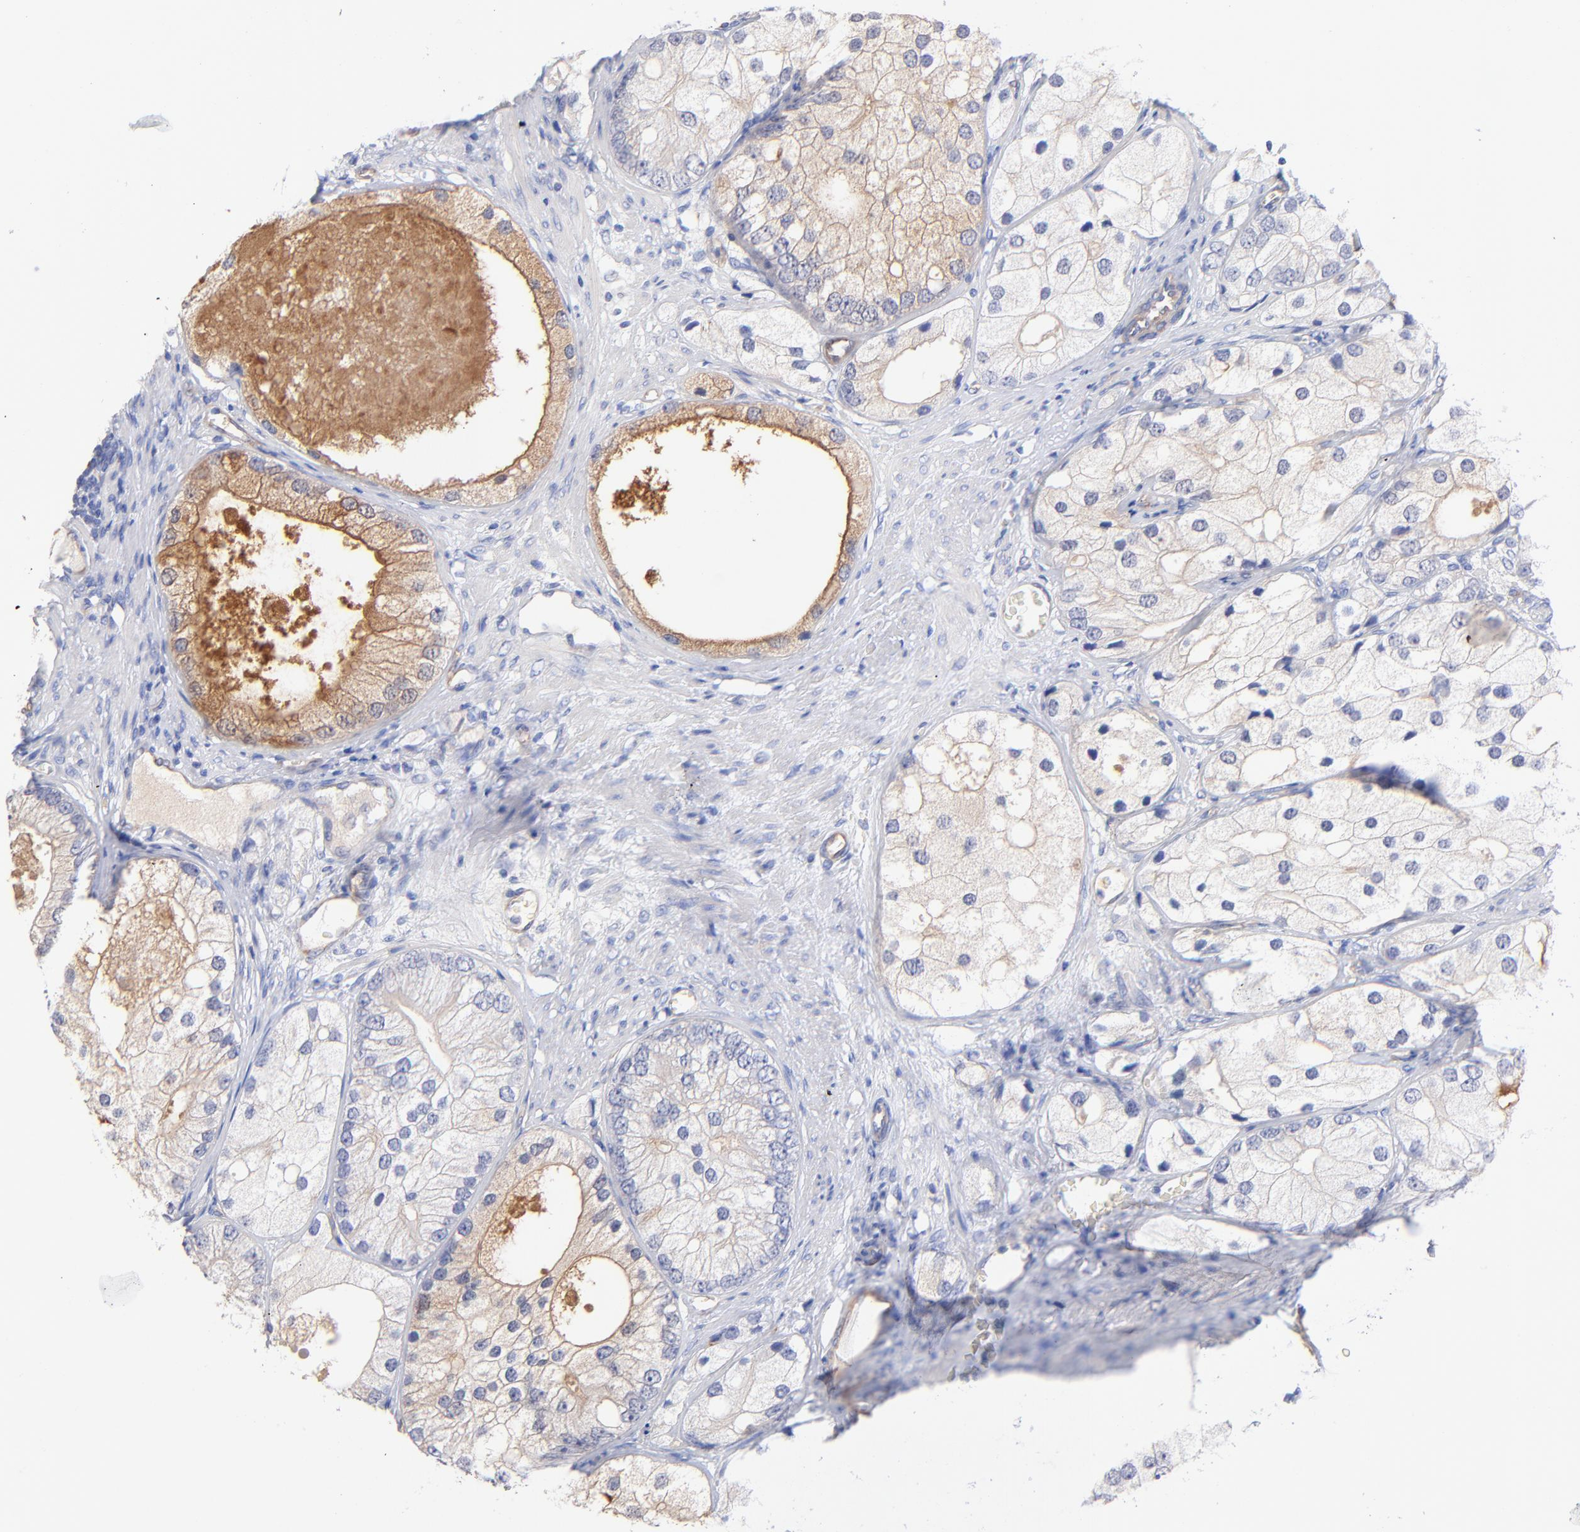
{"staining": {"intensity": "weak", "quantity": "<25%", "location": "cytoplasmic/membranous"}, "tissue": "prostate cancer", "cell_type": "Tumor cells", "image_type": "cancer", "snomed": [{"axis": "morphology", "description": "Adenocarcinoma, Low grade"}, {"axis": "topography", "description": "Prostate"}], "caption": "DAB (3,3'-diaminobenzidine) immunohistochemical staining of human prostate cancer demonstrates no significant positivity in tumor cells.", "gene": "SLC44A2", "patient": {"sex": "male", "age": 69}}